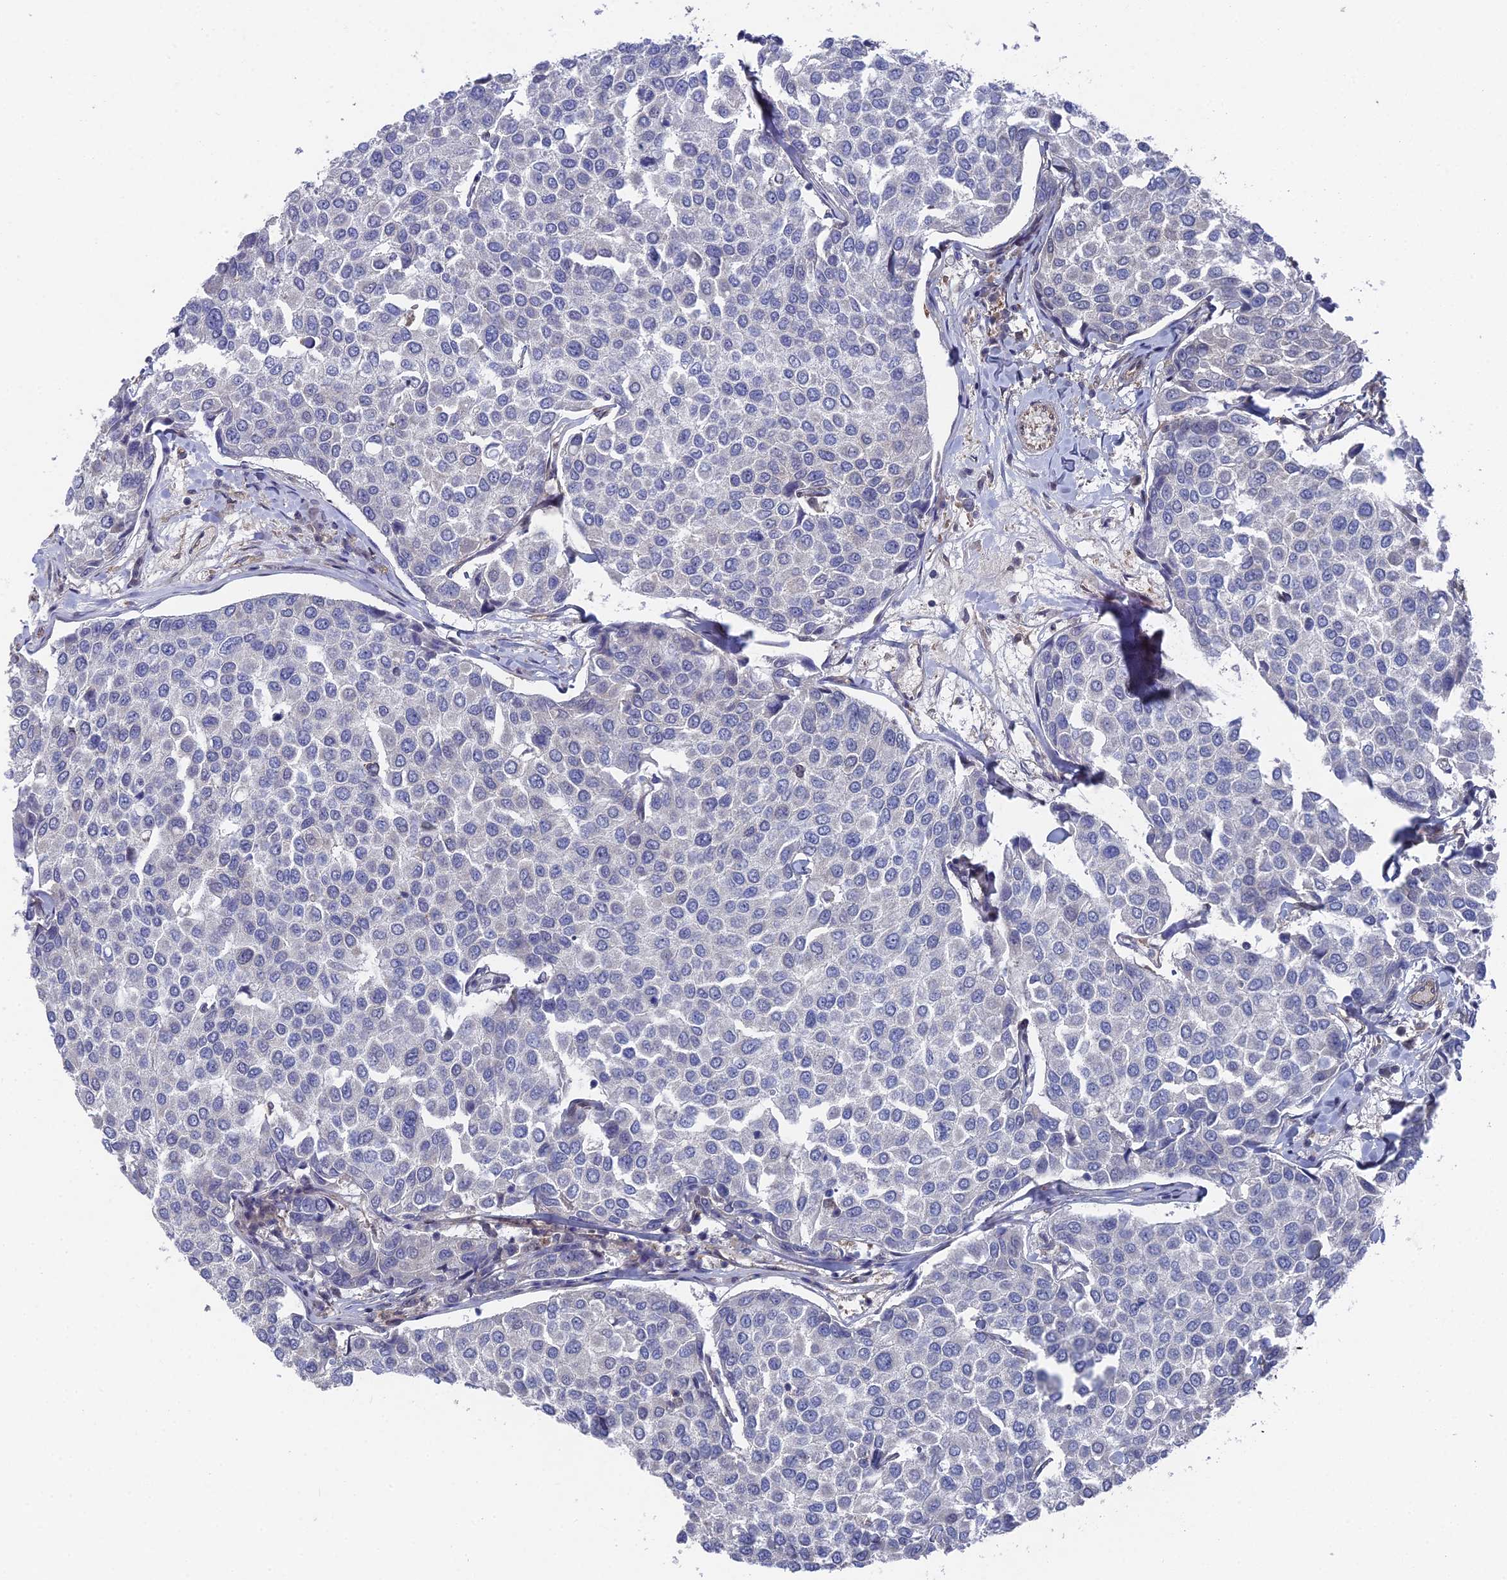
{"staining": {"intensity": "negative", "quantity": "none", "location": "none"}, "tissue": "breast cancer", "cell_type": "Tumor cells", "image_type": "cancer", "snomed": [{"axis": "morphology", "description": "Duct carcinoma"}, {"axis": "topography", "description": "Breast"}], "caption": "This is an immunohistochemistry (IHC) photomicrograph of breast infiltrating ductal carcinoma. There is no staining in tumor cells.", "gene": "UNC5D", "patient": {"sex": "female", "age": 55}}